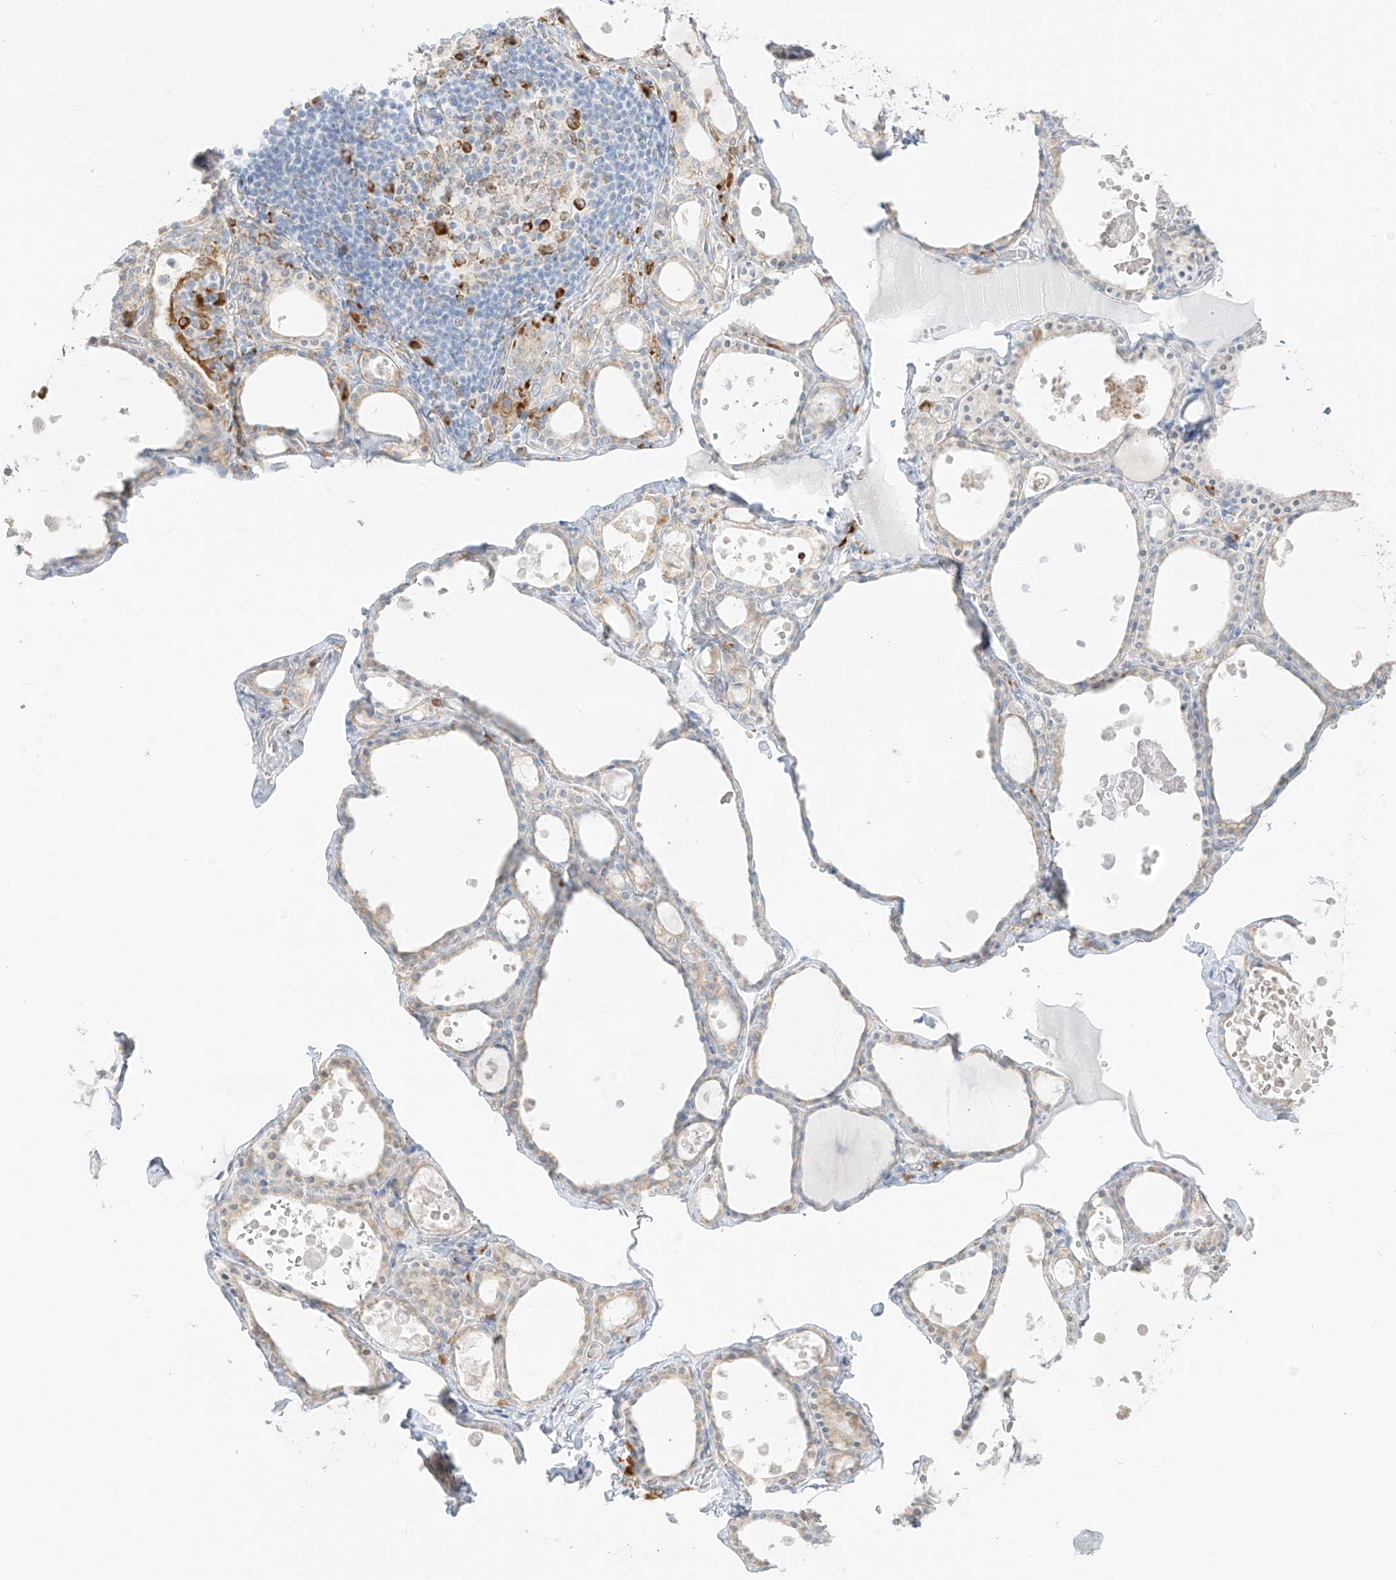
{"staining": {"intensity": "weak", "quantity": "25%-75%", "location": "cytoplasmic/membranous"}, "tissue": "thyroid gland", "cell_type": "Glandular cells", "image_type": "normal", "snomed": [{"axis": "morphology", "description": "Normal tissue, NOS"}, {"axis": "topography", "description": "Thyroid gland"}], "caption": "DAB (3,3'-diaminobenzidine) immunohistochemical staining of normal human thyroid gland shows weak cytoplasmic/membranous protein expression in about 25%-75% of glandular cells. Using DAB (brown) and hematoxylin (blue) stains, captured at high magnification using brightfield microscopy.", "gene": "LRRC59", "patient": {"sex": "male", "age": 56}}